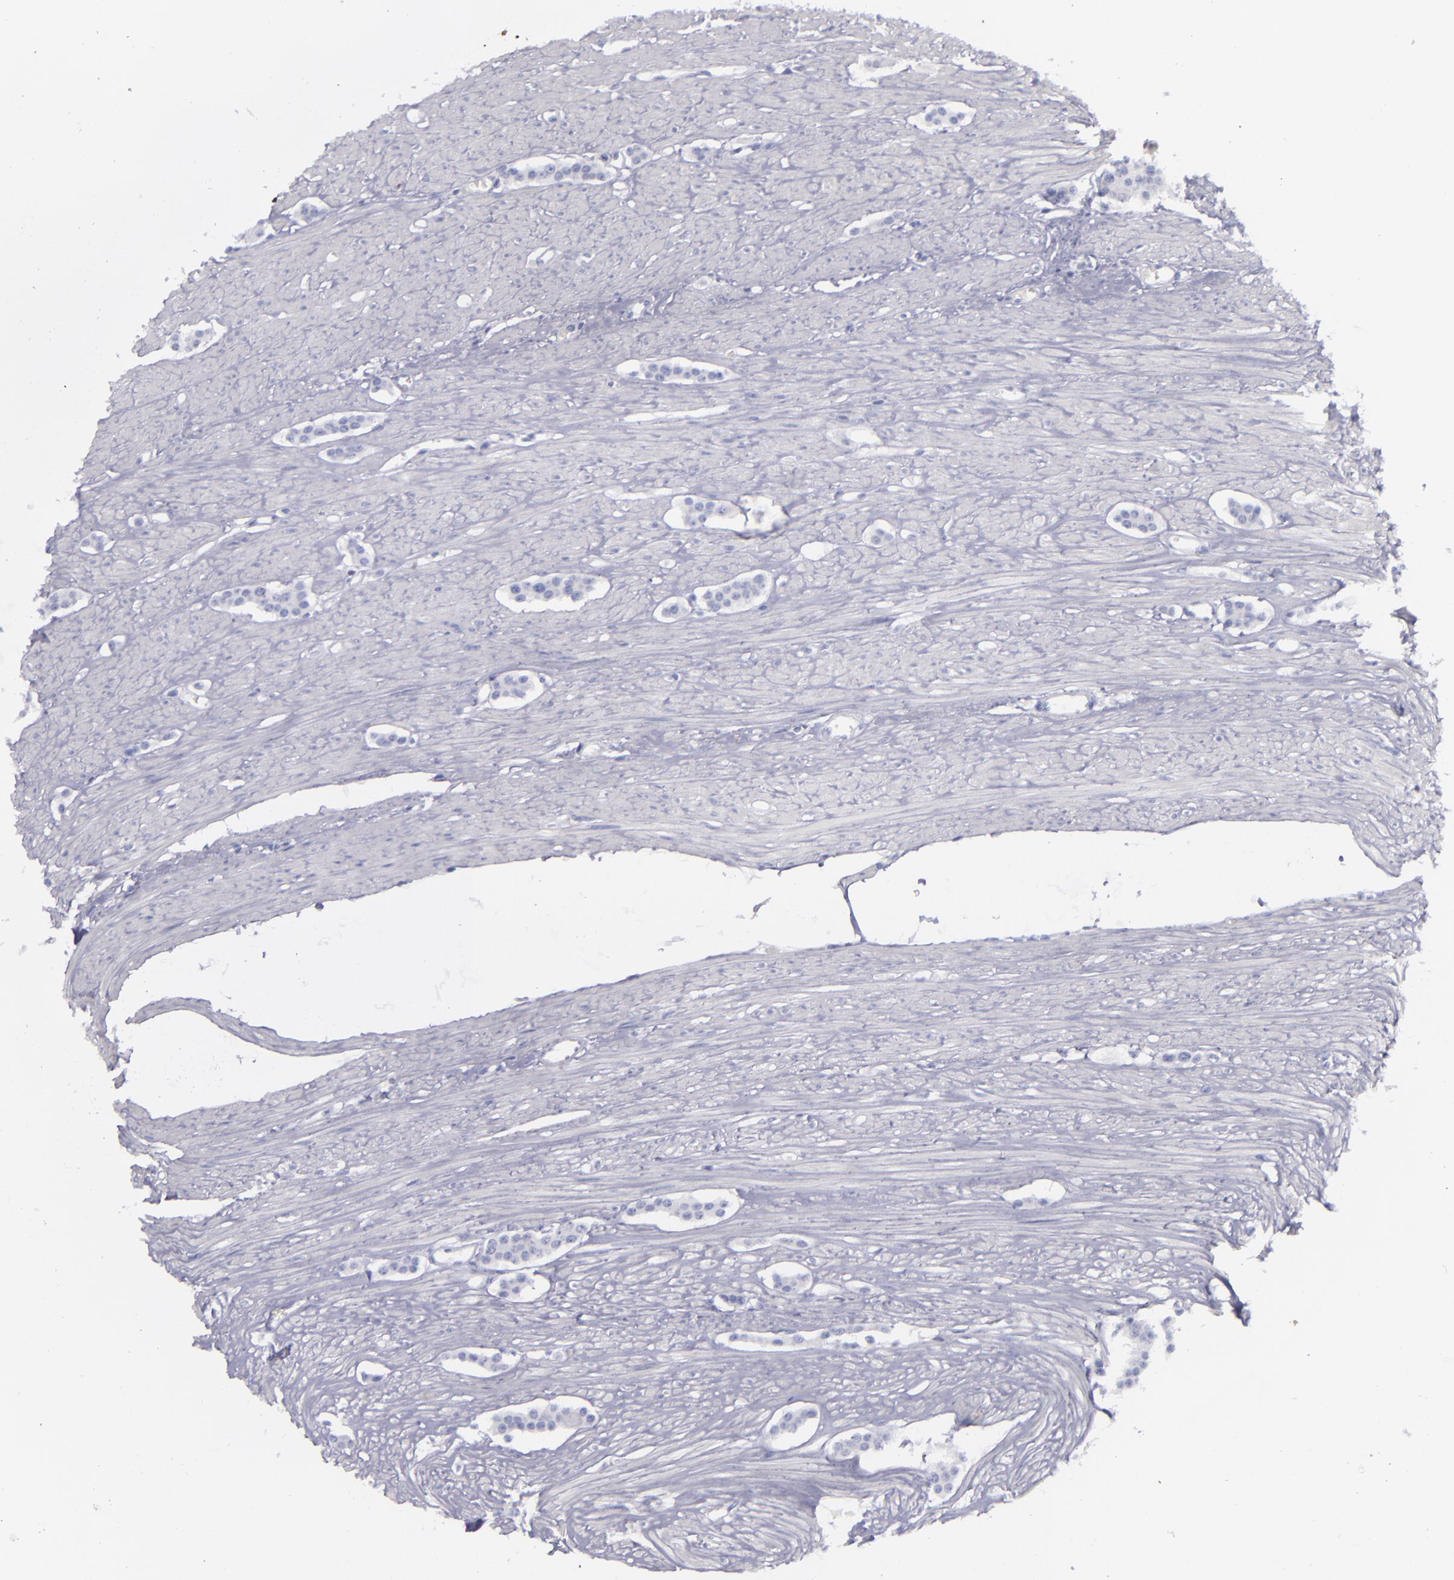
{"staining": {"intensity": "negative", "quantity": "none", "location": "none"}, "tissue": "carcinoid", "cell_type": "Tumor cells", "image_type": "cancer", "snomed": [{"axis": "morphology", "description": "Carcinoid, malignant, NOS"}, {"axis": "topography", "description": "Small intestine"}], "caption": "This is an immunohistochemistry (IHC) photomicrograph of human carcinoid. There is no expression in tumor cells.", "gene": "CD22", "patient": {"sex": "male", "age": 60}}